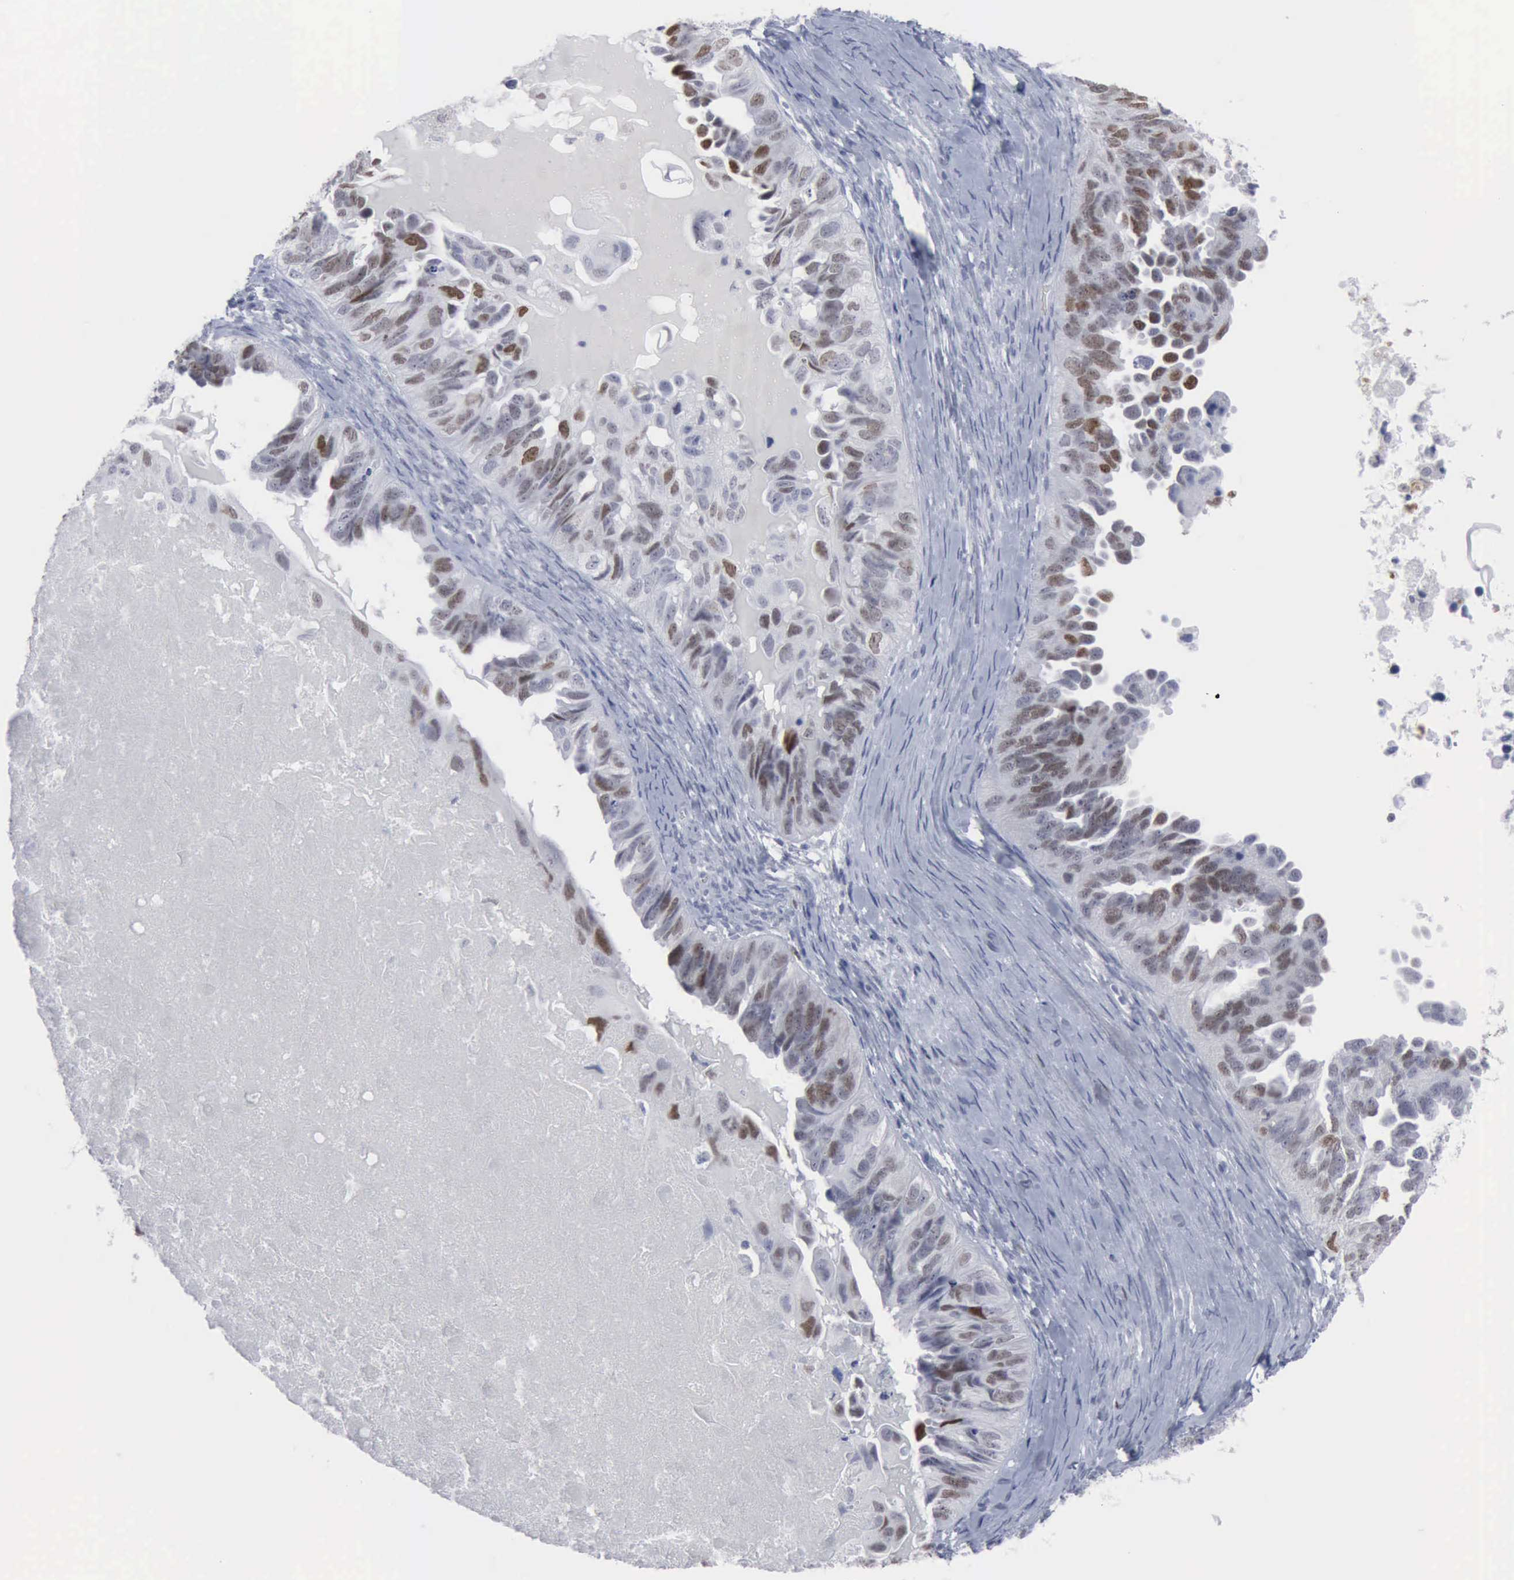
{"staining": {"intensity": "moderate", "quantity": "<25%", "location": "nuclear"}, "tissue": "ovarian cancer", "cell_type": "Tumor cells", "image_type": "cancer", "snomed": [{"axis": "morphology", "description": "Cystadenocarcinoma, serous, NOS"}, {"axis": "topography", "description": "Ovary"}], "caption": "Ovarian cancer (serous cystadenocarcinoma) stained with immunohistochemistry demonstrates moderate nuclear expression in approximately <25% of tumor cells.", "gene": "MCM5", "patient": {"sex": "female", "age": 82}}